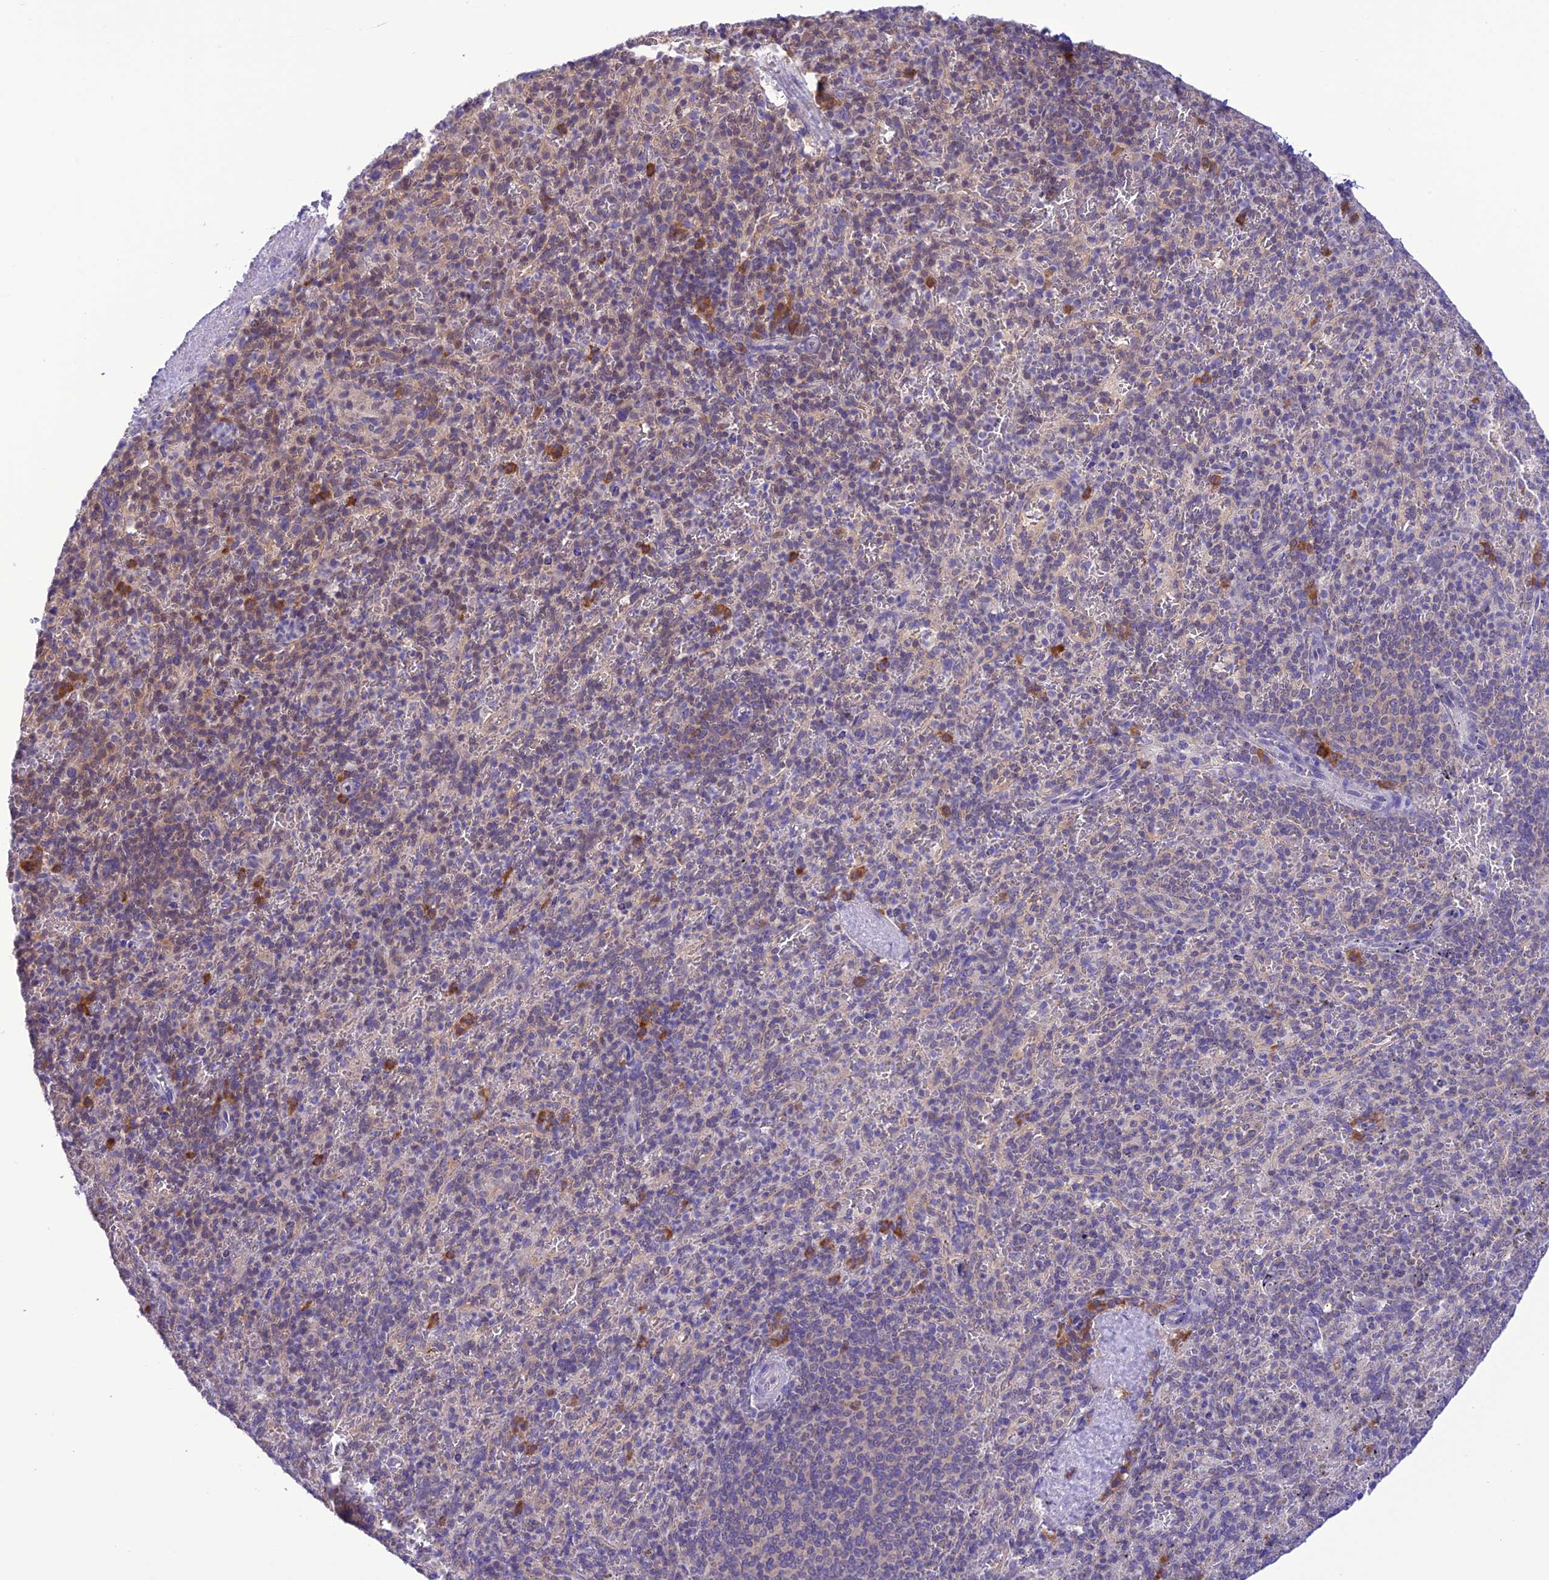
{"staining": {"intensity": "moderate", "quantity": "<25%", "location": "cytoplasmic/membranous"}, "tissue": "spleen", "cell_type": "Cells in red pulp", "image_type": "normal", "snomed": [{"axis": "morphology", "description": "Normal tissue, NOS"}, {"axis": "topography", "description": "Spleen"}], "caption": "Immunohistochemical staining of normal spleen shows moderate cytoplasmic/membranous protein staining in about <25% of cells in red pulp.", "gene": "RNF126", "patient": {"sex": "male", "age": 82}}